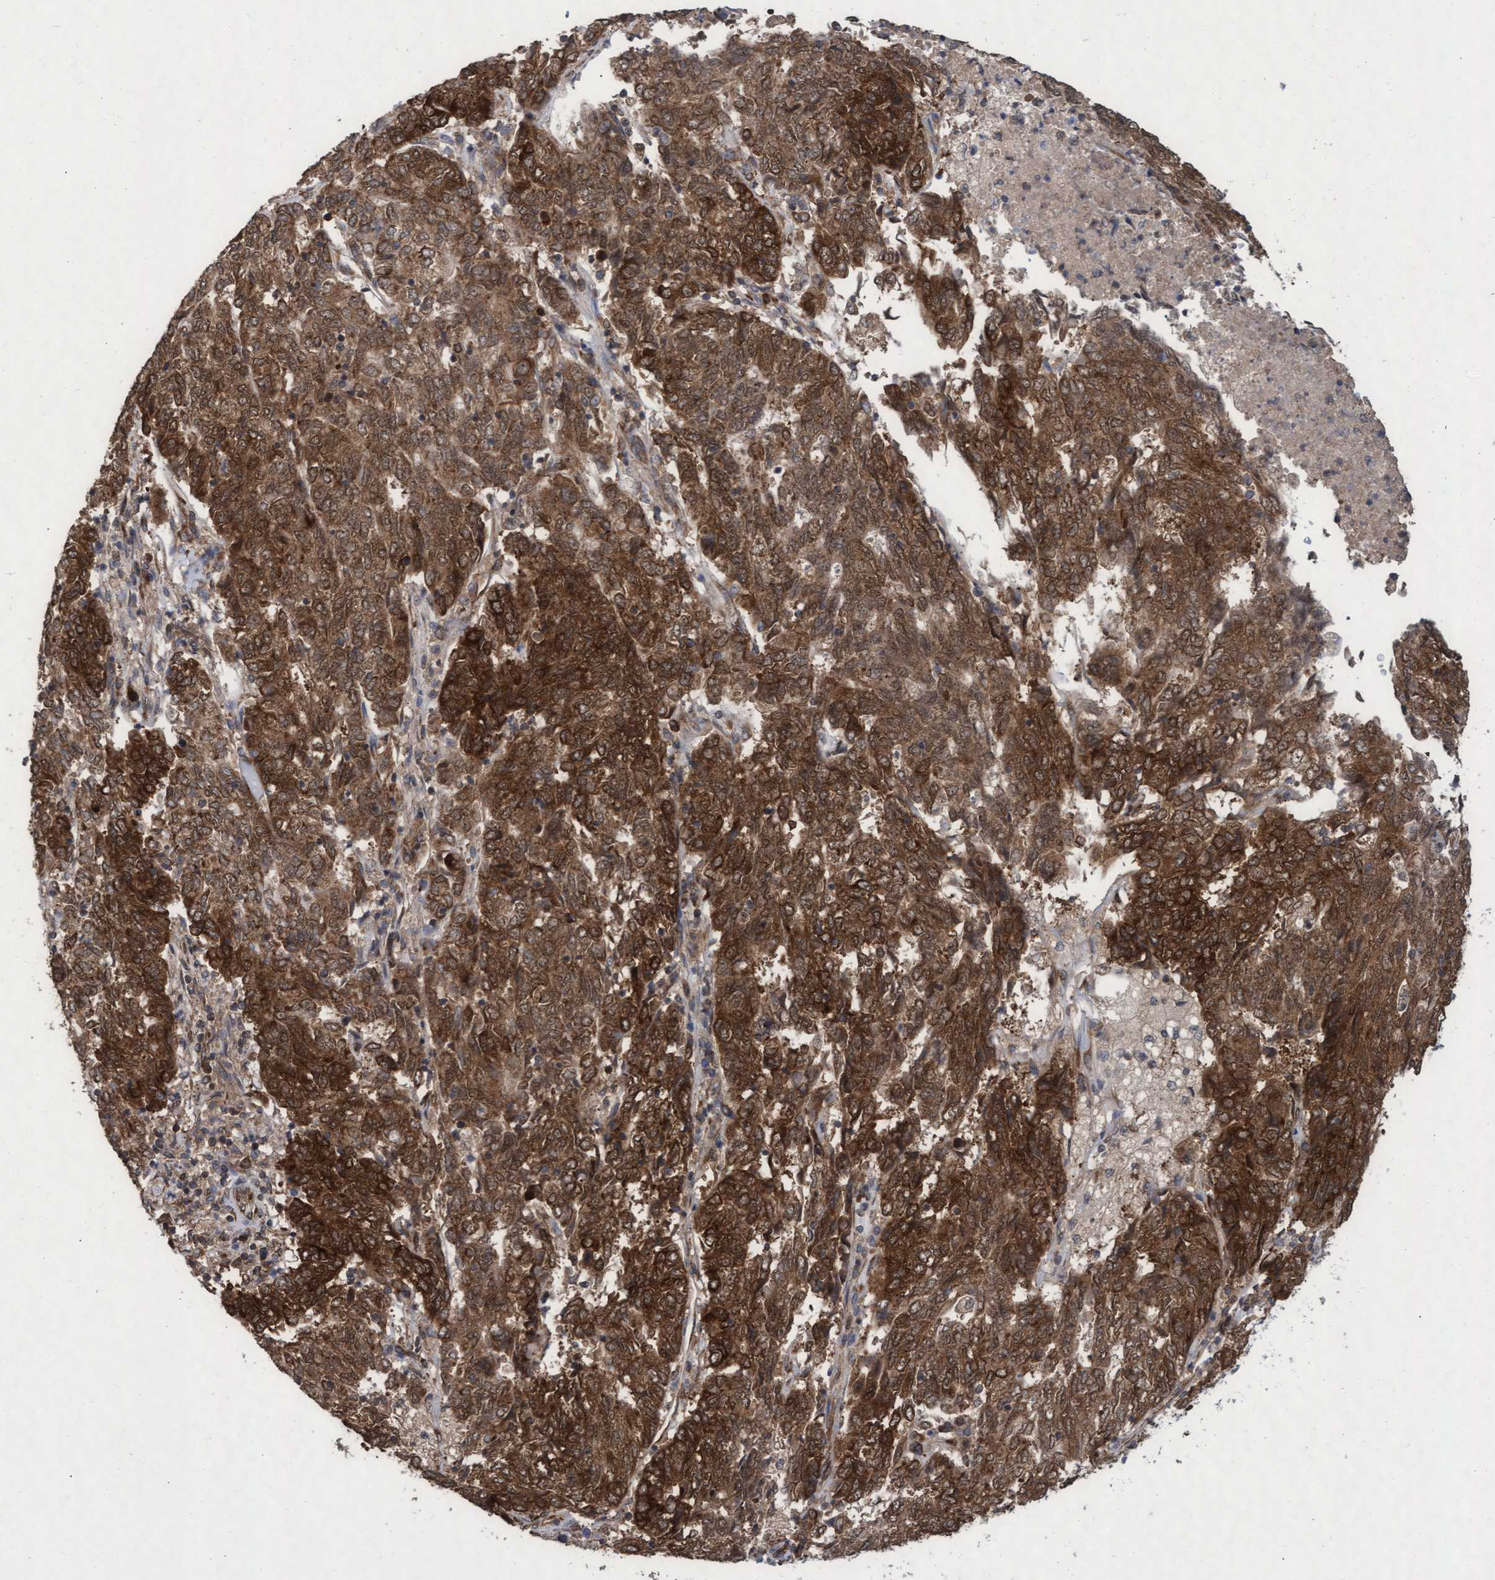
{"staining": {"intensity": "strong", "quantity": ">75%", "location": "cytoplasmic/membranous"}, "tissue": "endometrial cancer", "cell_type": "Tumor cells", "image_type": "cancer", "snomed": [{"axis": "morphology", "description": "Adenocarcinoma, NOS"}, {"axis": "topography", "description": "Endometrium"}], "caption": "This is an image of immunohistochemistry (IHC) staining of endometrial cancer (adenocarcinoma), which shows strong positivity in the cytoplasmic/membranous of tumor cells.", "gene": "ABCF2", "patient": {"sex": "female", "age": 80}}